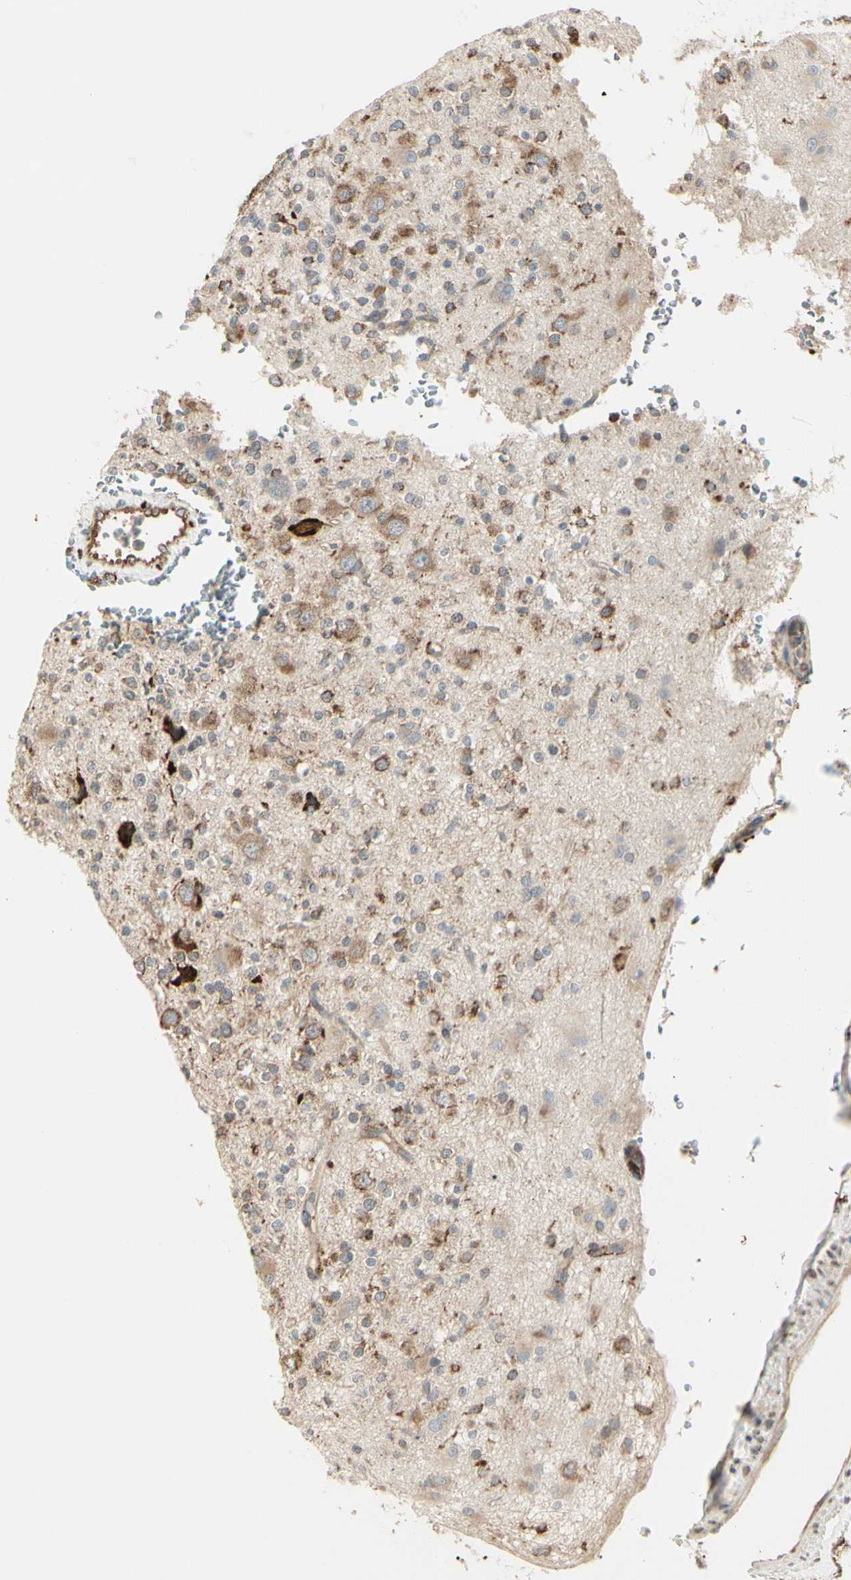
{"staining": {"intensity": "moderate", "quantity": "<25%", "location": "cytoplasmic/membranous"}, "tissue": "glioma", "cell_type": "Tumor cells", "image_type": "cancer", "snomed": [{"axis": "morphology", "description": "Glioma, malignant, High grade"}, {"axis": "topography", "description": "Brain"}], "caption": "Malignant glioma (high-grade) tissue displays moderate cytoplasmic/membranous positivity in approximately <25% of tumor cells", "gene": "HSP90B1", "patient": {"sex": "male", "age": 47}}